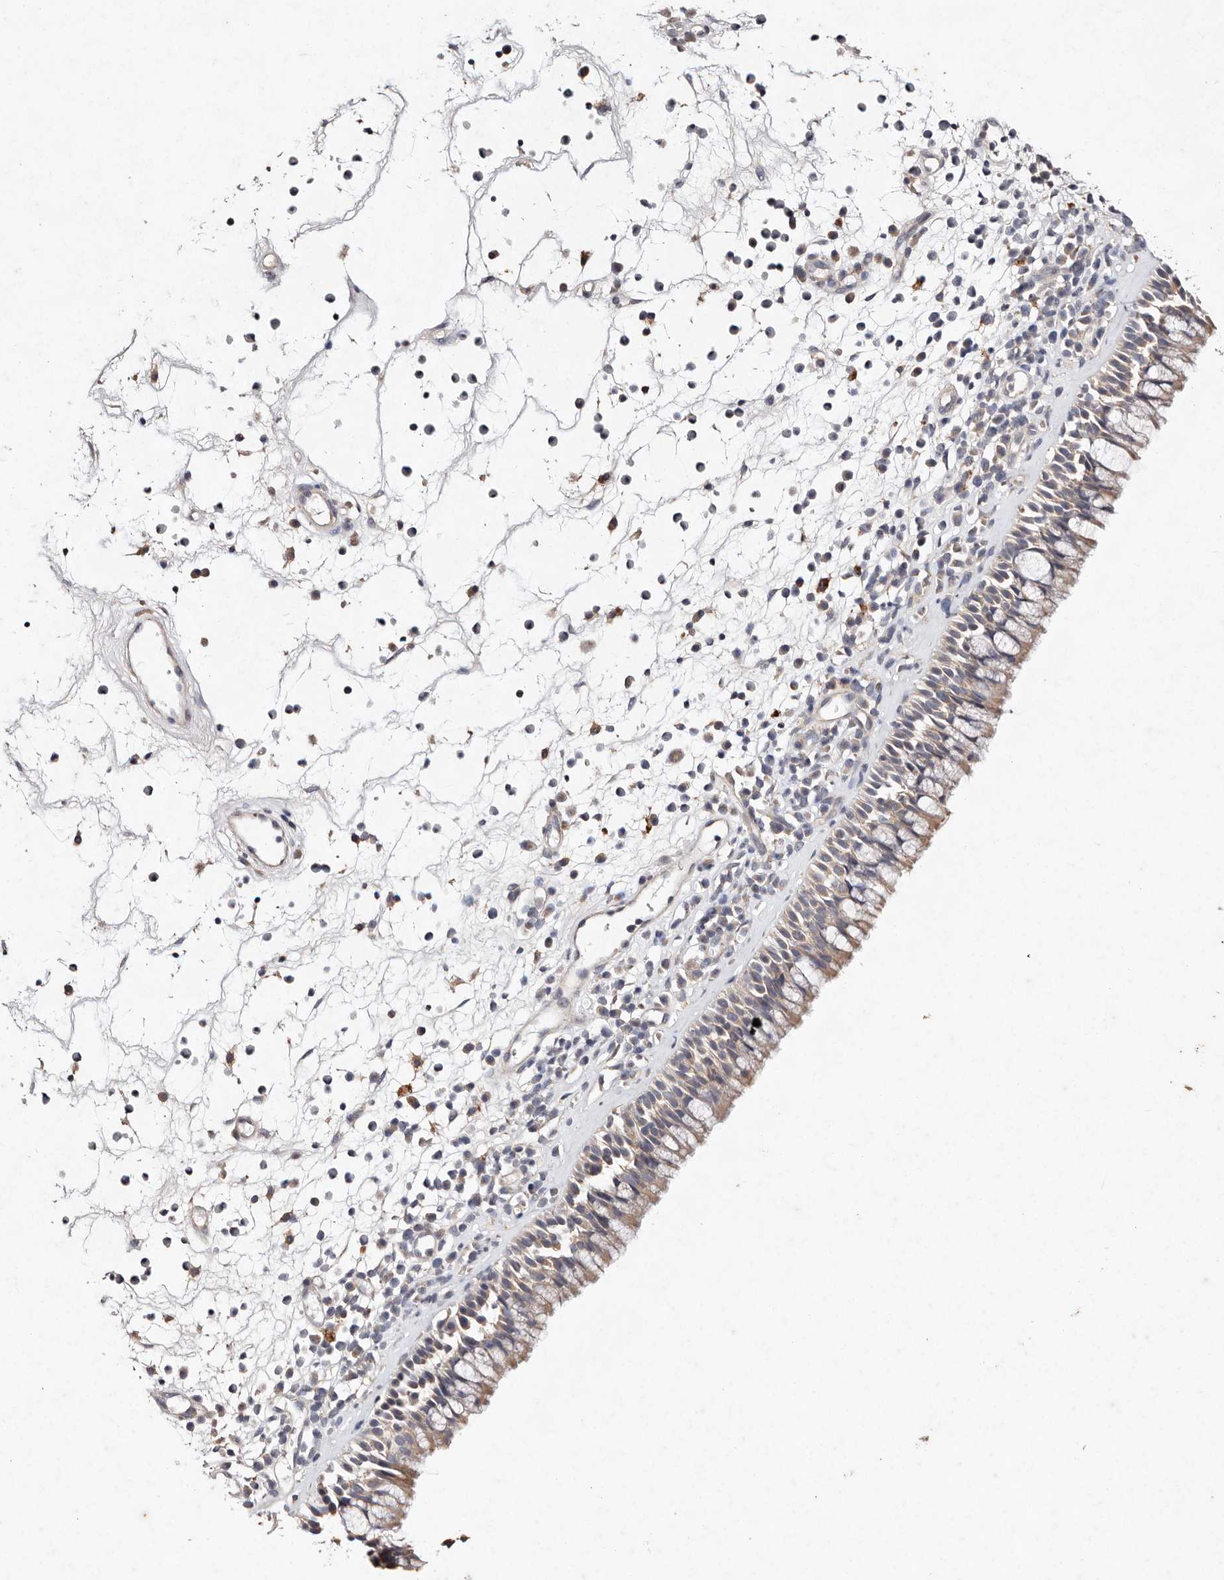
{"staining": {"intensity": "weak", "quantity": "25%-75%", "location": "cytoplasmic/membranous"}, "tissue": "nasopharynx", "cell_type": "Respiratory epithelial cells", "image_type": "normal", "snomed": [{"axis": "morphology", "description": "Normal tissue, NOS"}, {"axis": "morphology", "description": "Inflammation, NOS"}, {"axis": "morphology", "description": "Malignant melanoma, Metastatic site"}, {"axis": "topography", "description": "Nasopharynx"}], "caption": "This image reveals immunohistochemistry (IHC) staining of normal human nasopharynx, with low weak cytoplasmic/membranous positivity in about 25%-75% of respiratory epithelial cells.", "gene": "TSC2", "patient": {"sex": "male", "age": 70}}